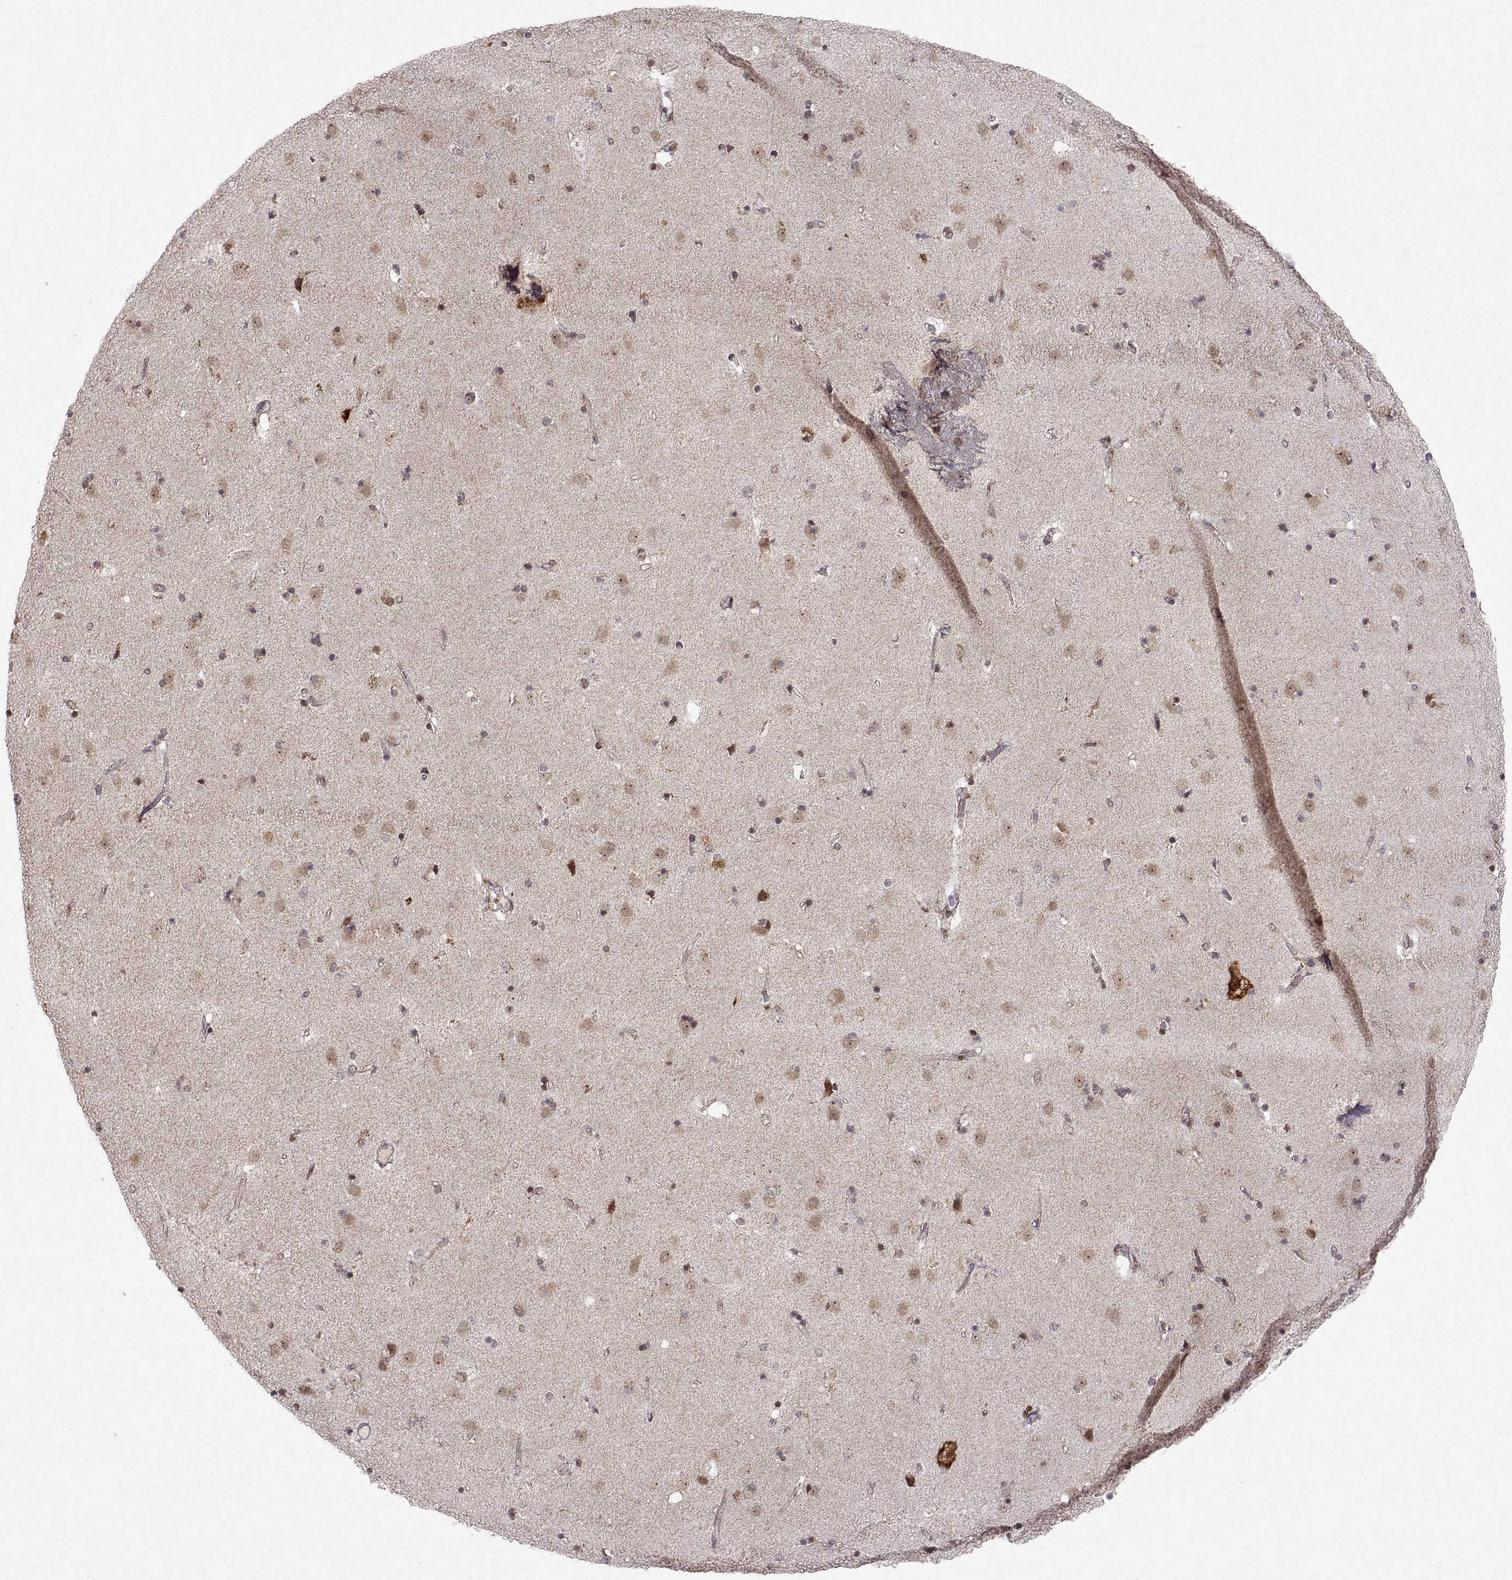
{"staining": {"intensity": "weak", "quantity": "25%-75%", "location": "cytoplasmic/membranous"}, "tissue": "caudate", "cell_type": "Glial cells", "image_type": "normal", "snomed": [{"axis": "morphology", "description": "Normal tissue, NOS"}, {"axis": "topography", "description": "Lateral ventricle wall"}], "caption": "This is a histology image of IHC staining of benign caudate, which shows weak positivity in the cytoplasmic/membranous of glial cells.", "gene": "MANBAL", "patient": {"sex": "female", "age": 71}}